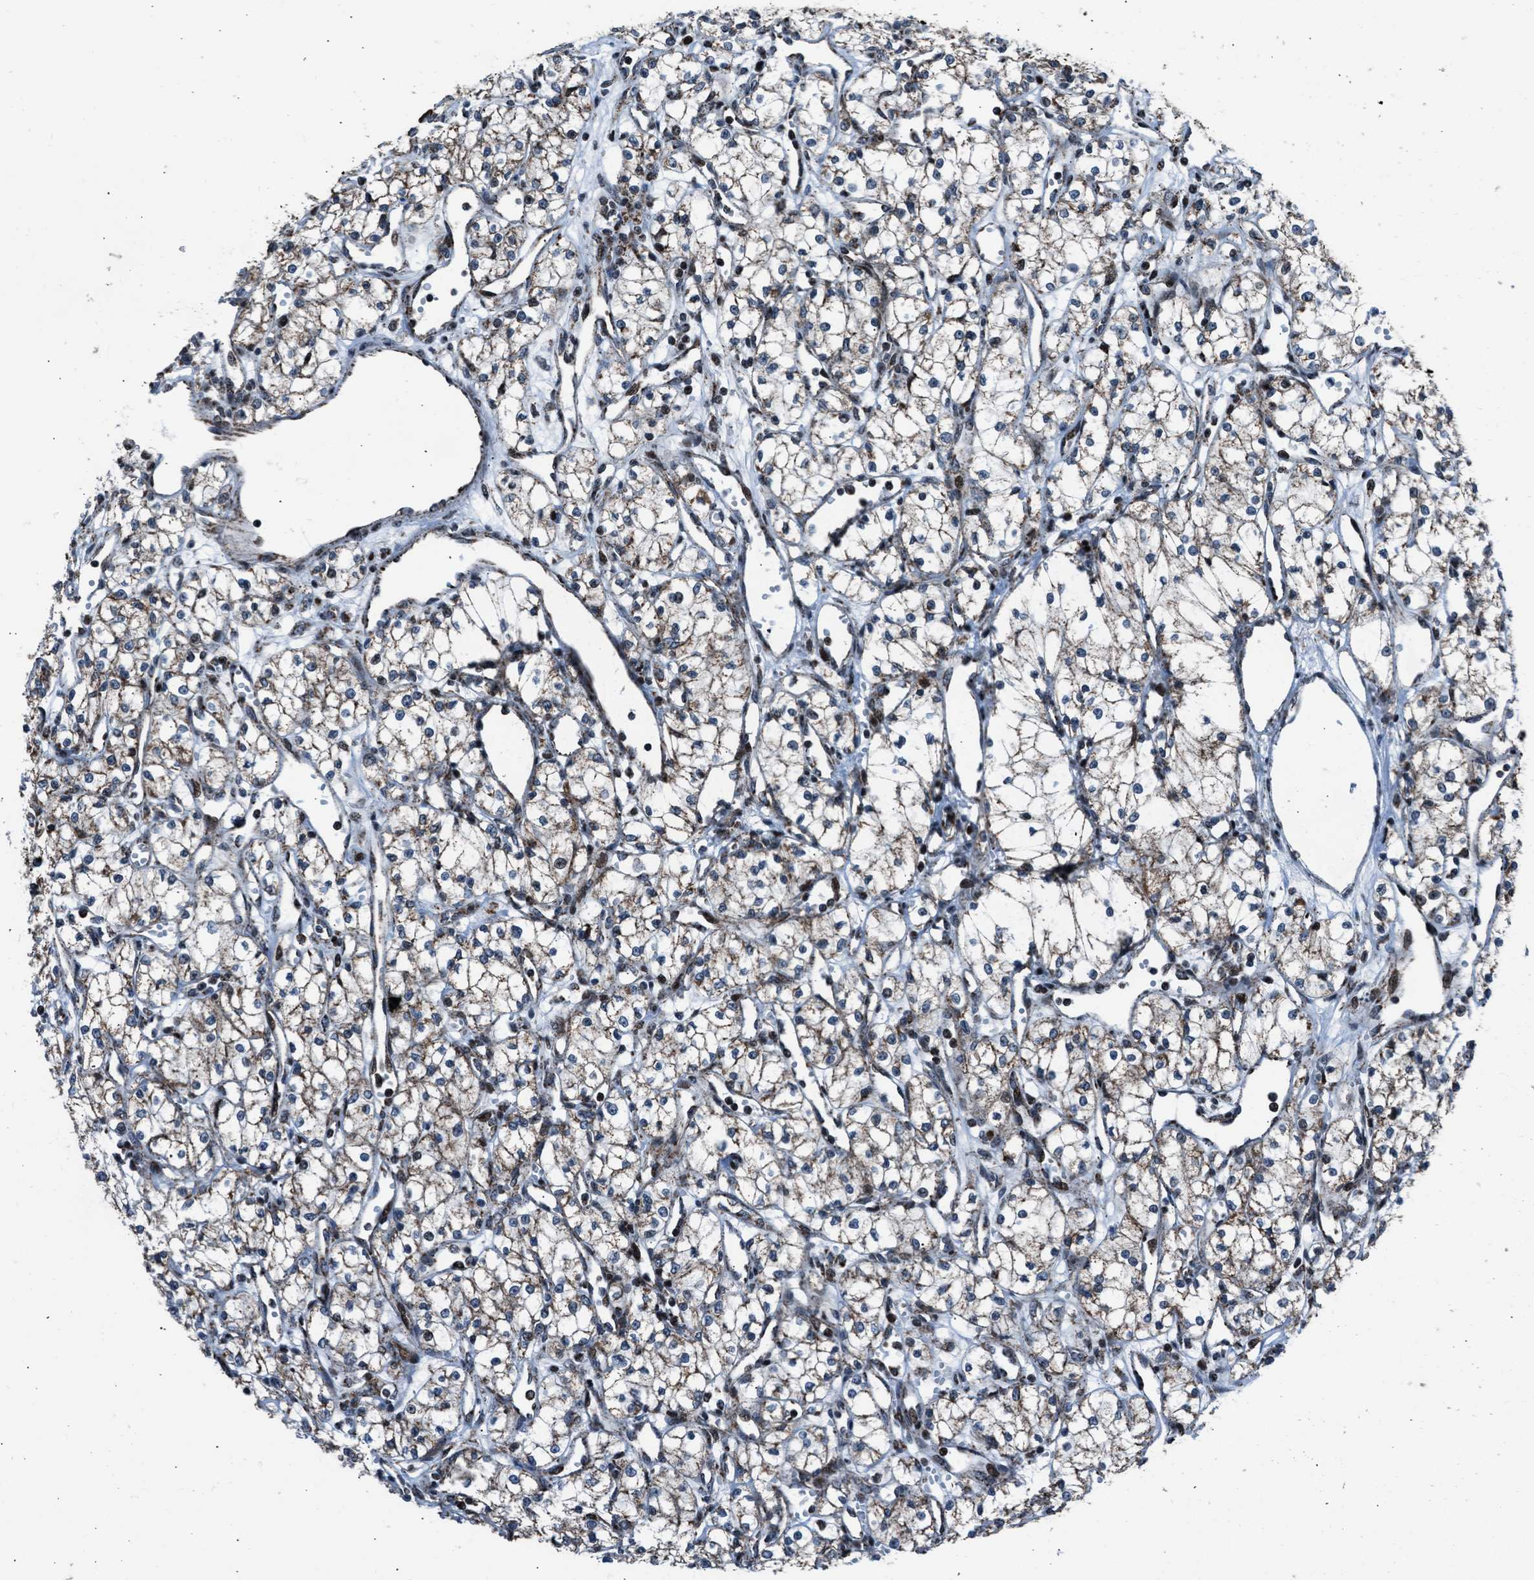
{"staining": {"intensity": "moderate", "quantity": "<25%", "location": "cytoplasmic/membranous"}, "tissue": "renal cancer", "cell_type": "Tumor cells", "image_type": "cancer", "snomed": [{"axis": "morphology", "description": "Adenocarcinoma, NOS"}, {"axis": "topography", "description": "Kidney"}], "caption": "Human renal cancer (adenocarcinoma) stained with a brown dye exhibits moderate cytoplasmic/membranous positive staining in approximately <25% of tumor cells.", "gene": "MORC3", "patient": {"sex": "male", "age": 59}}